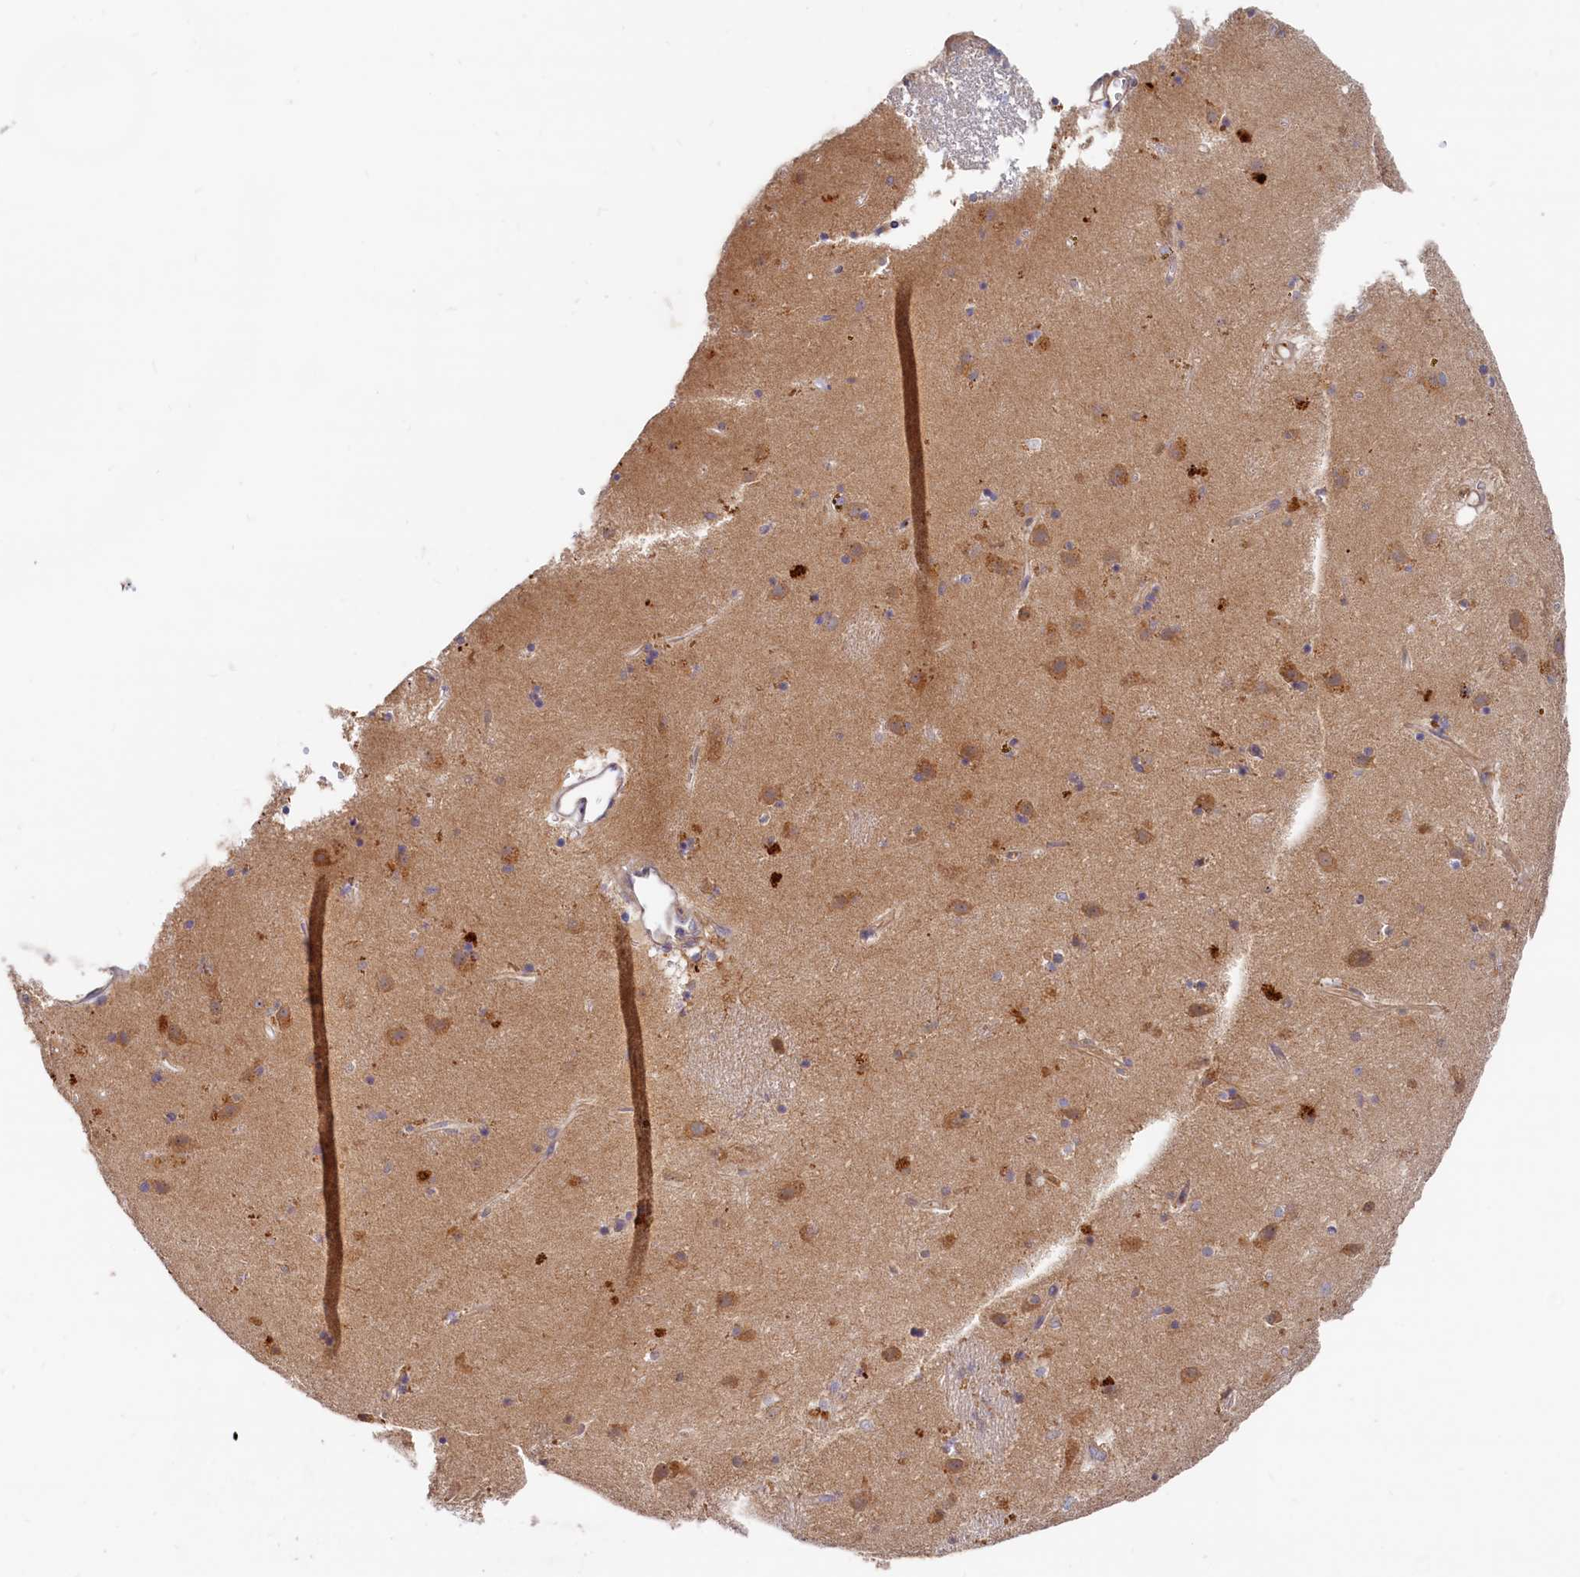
{"staining": {"intensity": "weak", "quantity": "<25%", "location": "cytoplasmic/membranous"}, "tissue": "caudate", "cell_type": "Glial cells", "image_type": "normal", "snomed": [{"axis": "morphology", "description": "Normal tissue, NOS"}, {"axis": "topography", "description": "Lateral ventricle wall"}], "caption": "Immunohistochemical staining of unremarkable caudate demonstrates no significant staining in glial cells. (Brightfield microscopy of DAB IHC at high magnification).", "gene": "RGS7BP", "patient": {"sex": "male", "age": 70}}